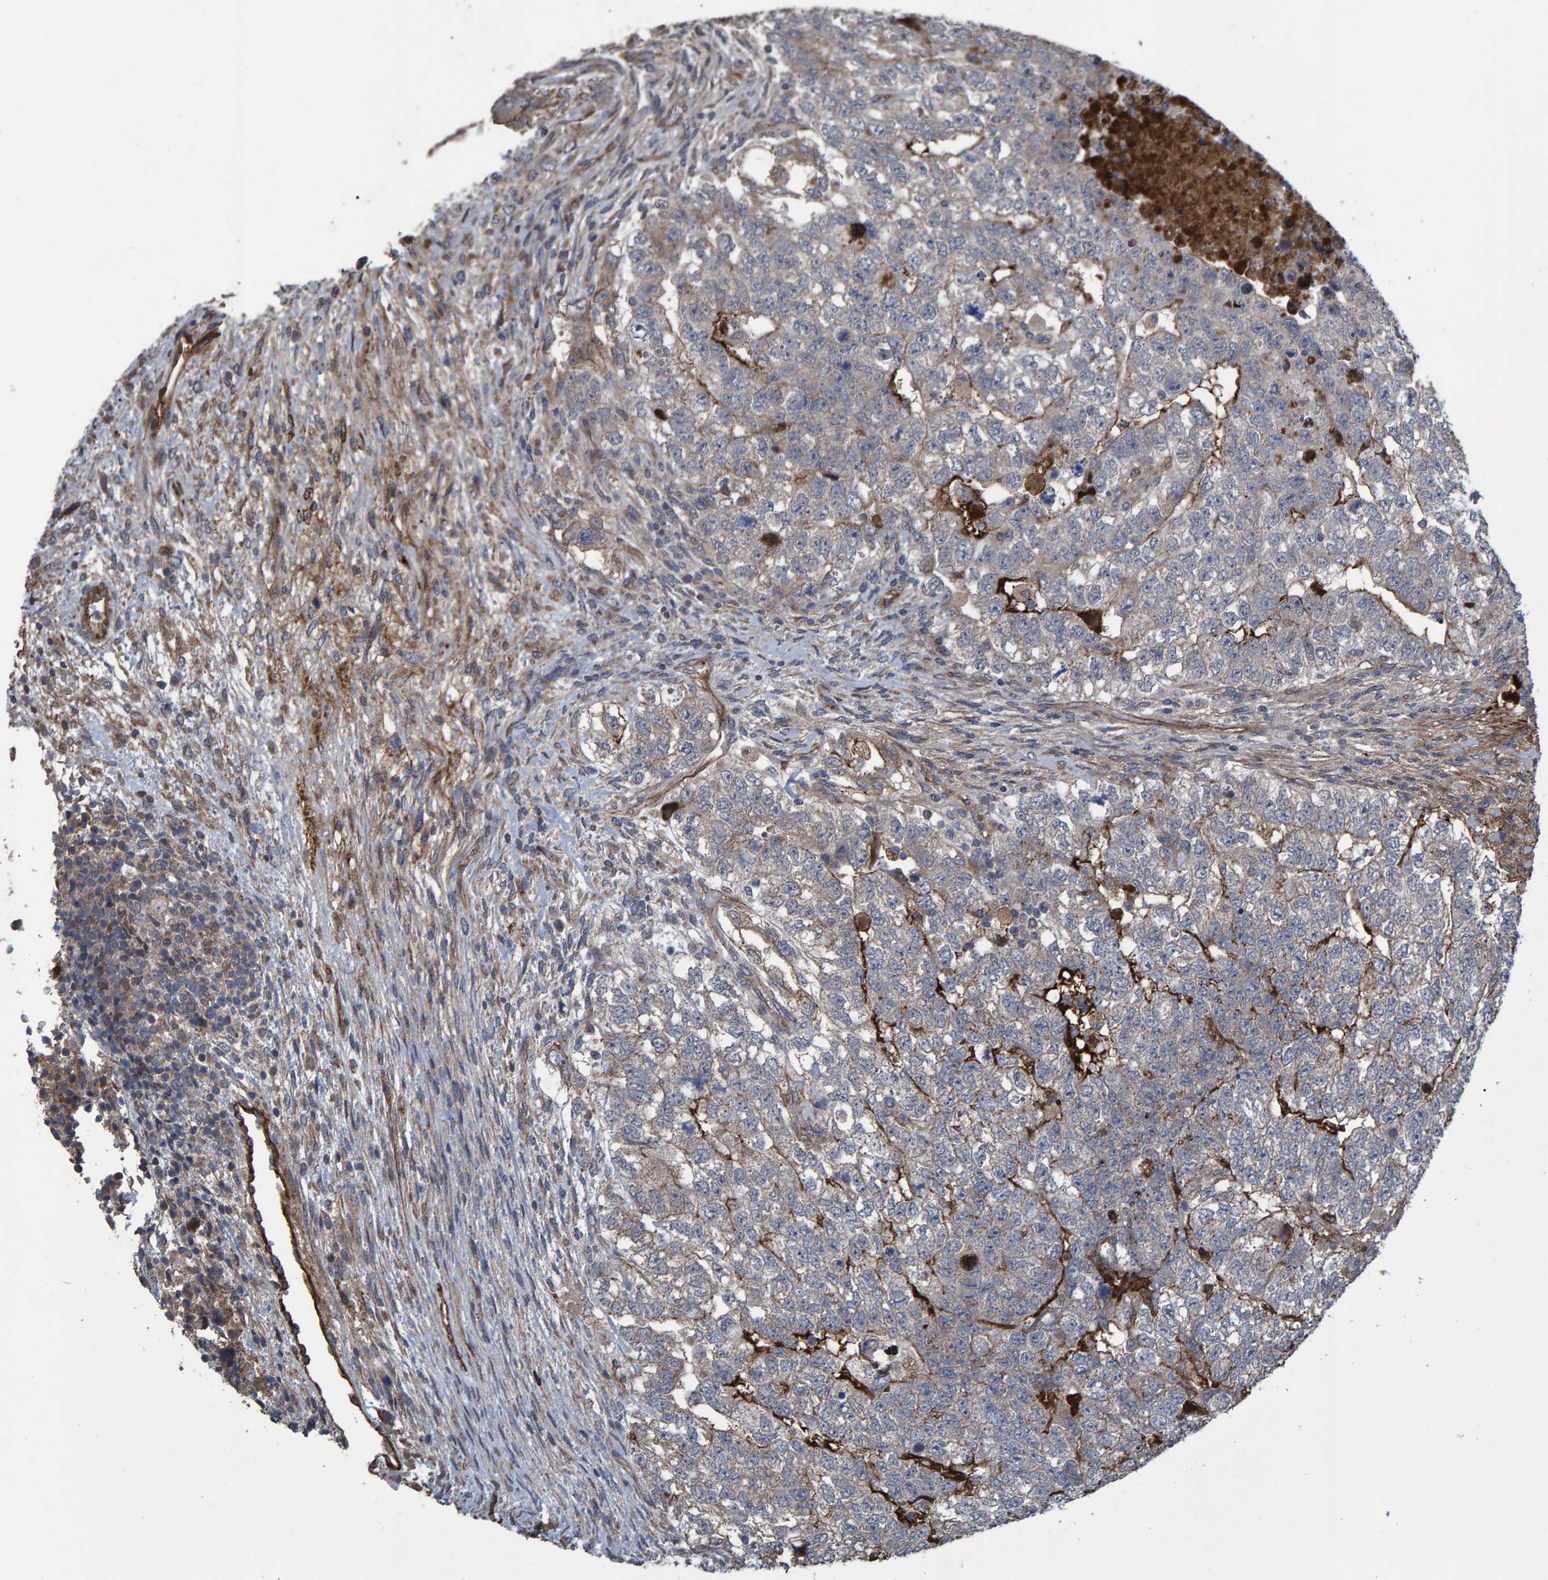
{"staining": {"intensity": "moderate", "quantity": "<25%", "location": "cytoplasmic/membranous"}, "tissue": "testis cancer", "cell_type": "Tumor cells", "image_type": "cancer", "snomed": [{"axis": "morphology", "description": "Carcinoma, Embryonal, NOS"}, {"axis": "topography", "description": "Testis"}], "caption": "Approximately <25% of tumor cells in testis cancer (embryonal carcinoma) demonstrate moderate cytoplasmic/membranous protein expression as visualized by brown immunohistochemical staining.", "gene": "SLIT2", "patient": {"sex": "male", "age": 36}}